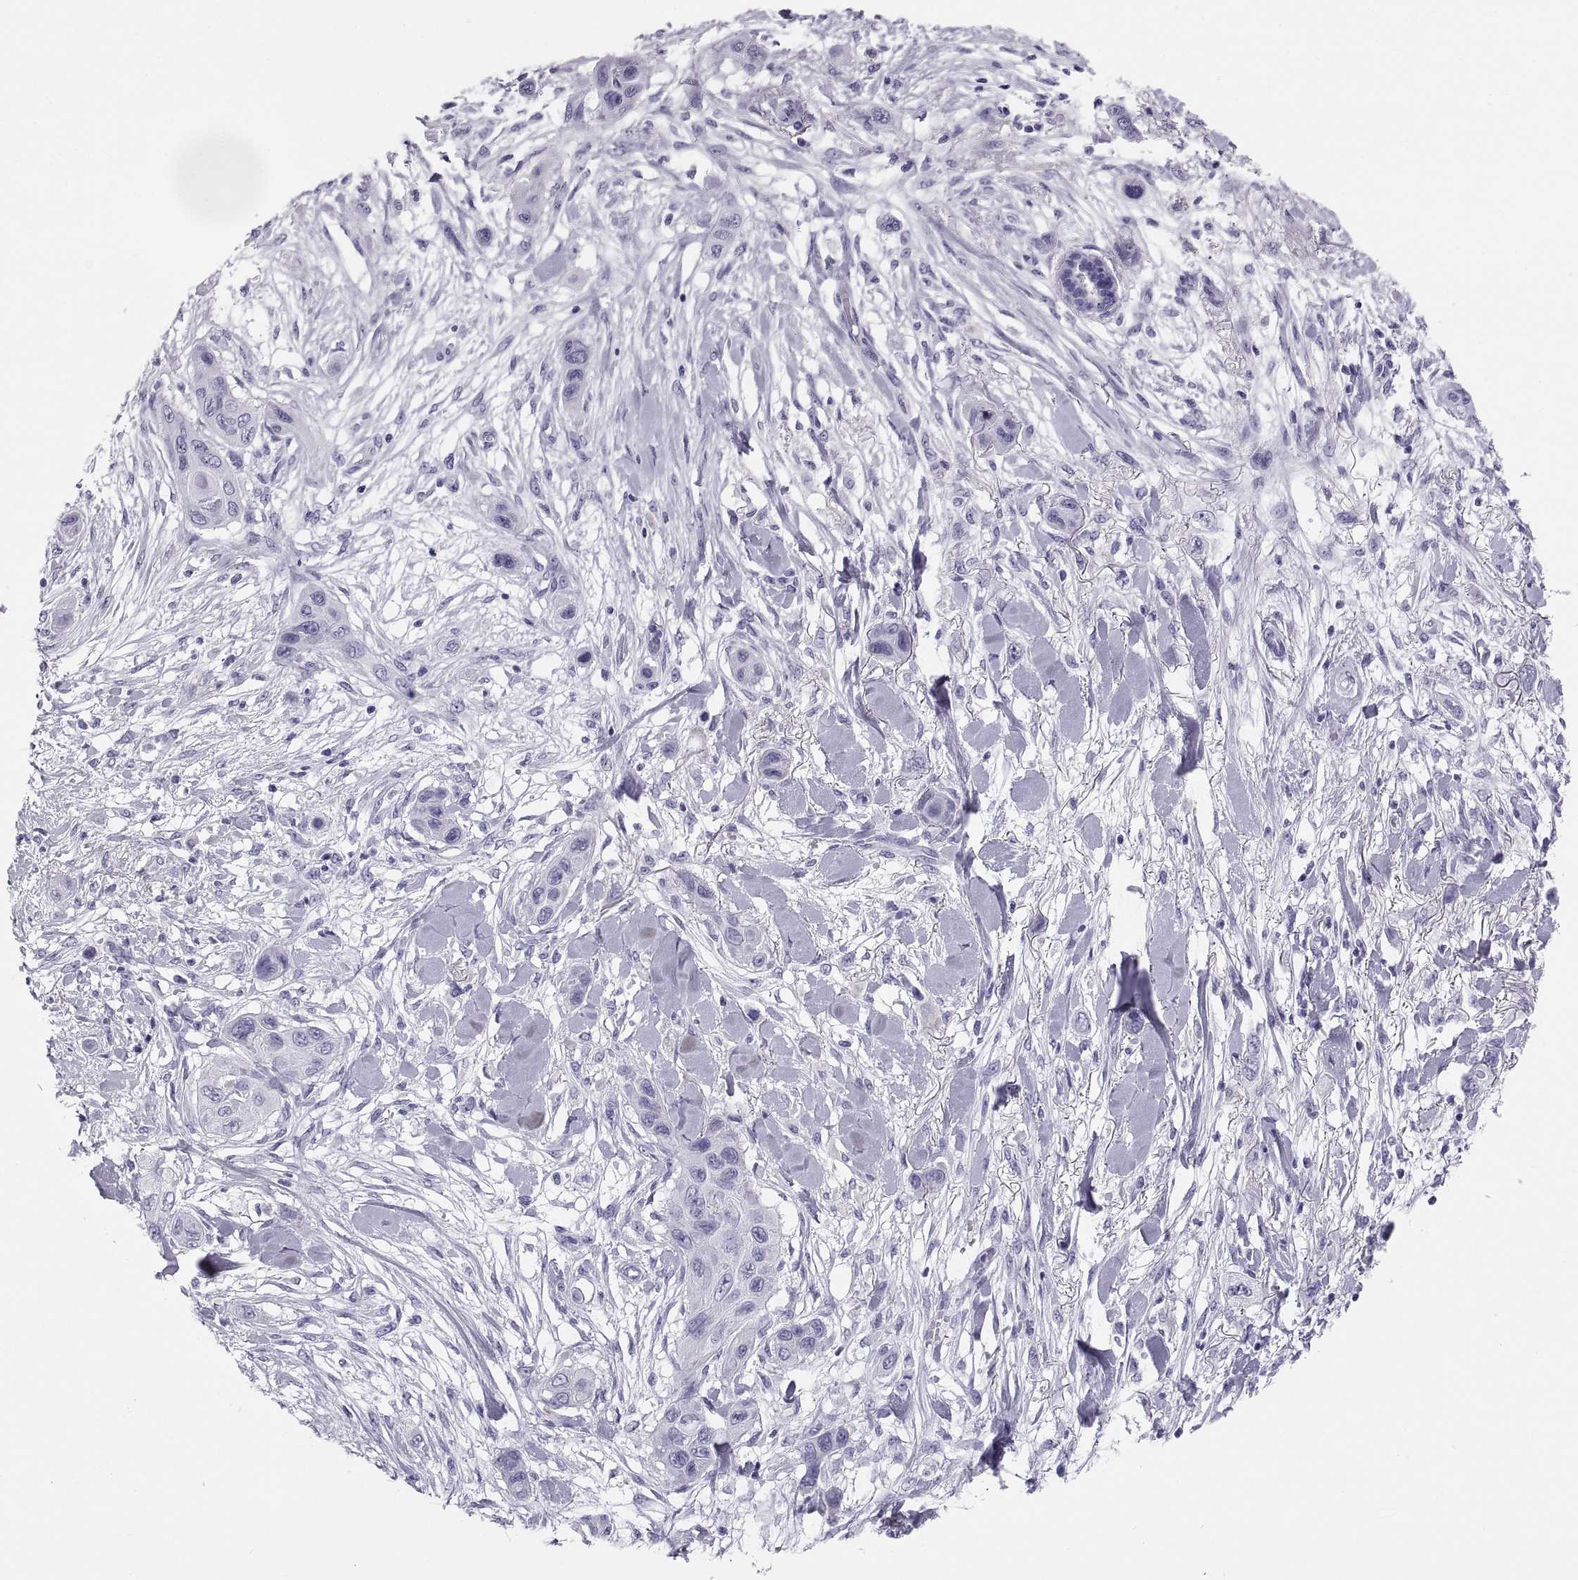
{"staining": {"intensity": "negative", "quantity": "none", "location": "none"}, "tissue": "skin cancer", "cell_type": "Tumor cells", "image_type": "cancer", "snomed": [{"axis": "morphology", "description": "Squamous cell carcinoma, NOS"}, {"axis": "topography", "description": "Skin"}], "caption": "Protein analysis of skin squamous cell carcinoma exhibits no significant positivity in tumor cells.", "gene": "PAX2", "patient": {"sex": "male", "age": 79}}